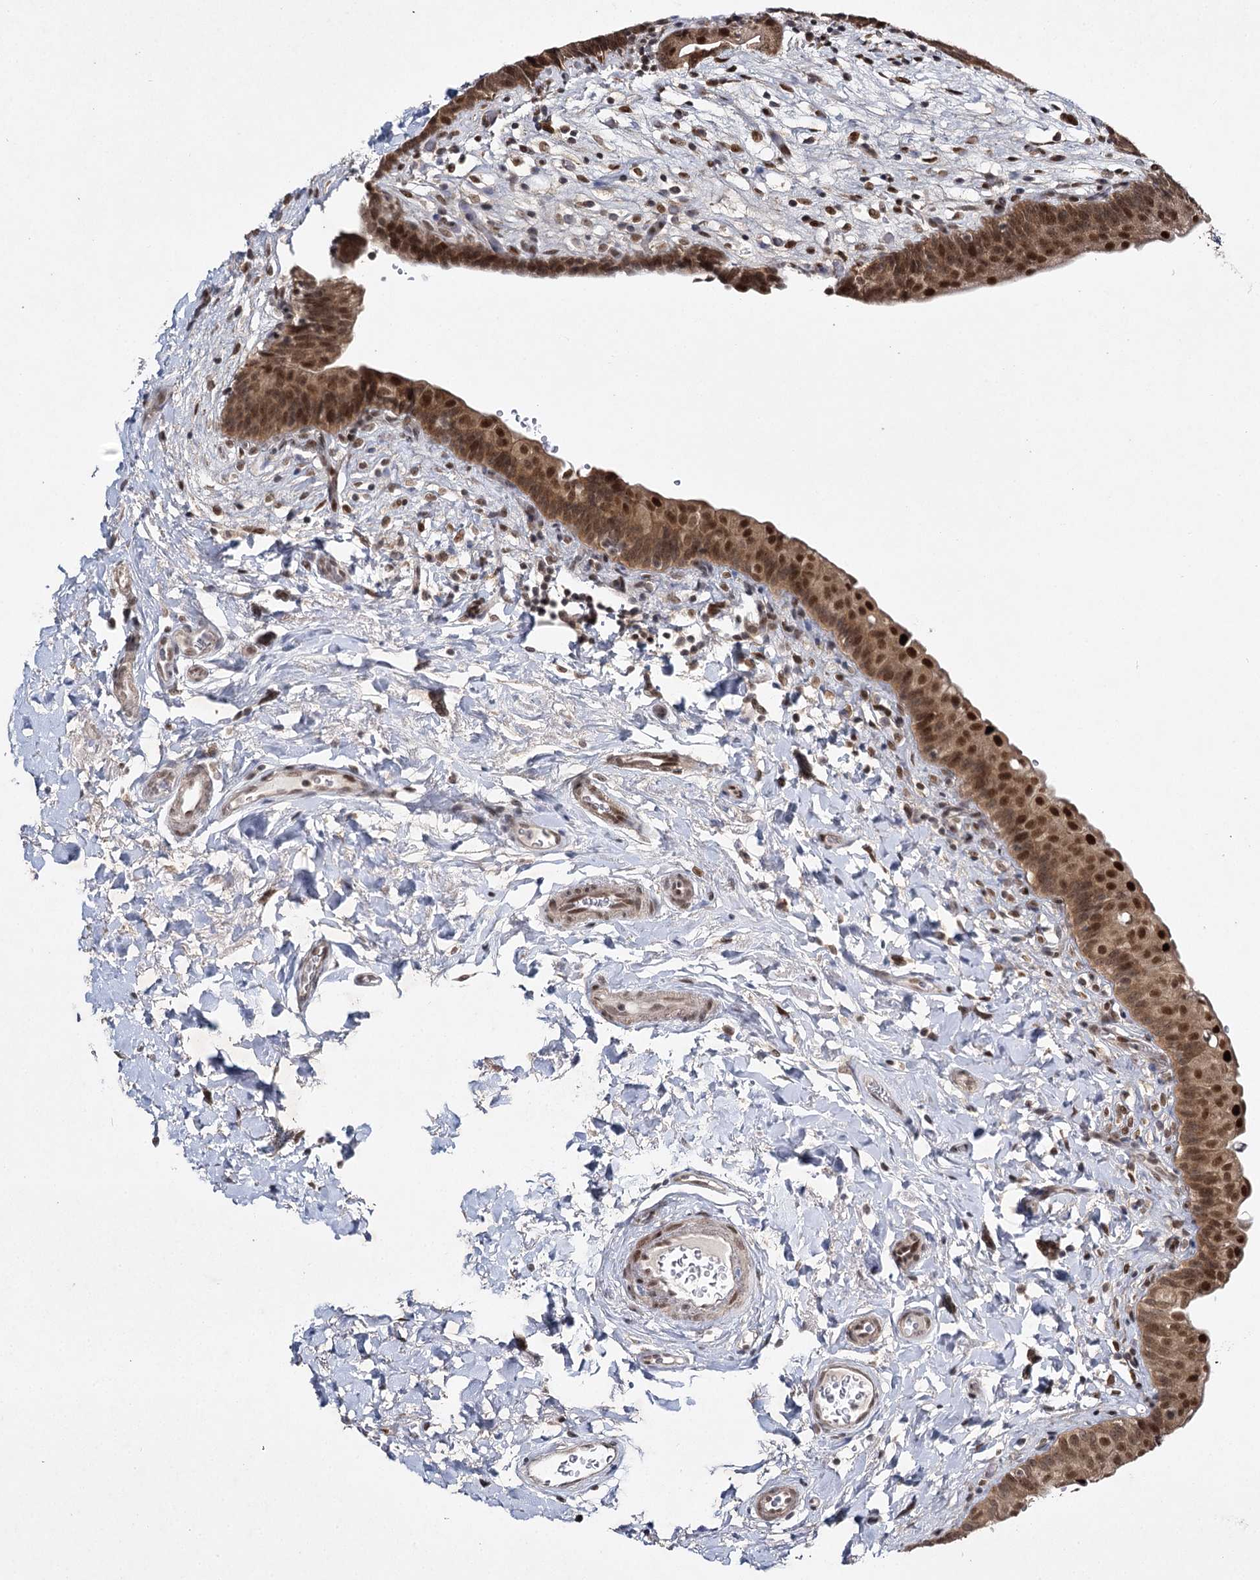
{"staining": {"intensity": "strong", "quantity": ">75%", "location": "cytoplasmic/membranous,nuclear"}, "tissue": "urinary bladder", "cell_type": "Urothelial cells", "image_type": "normal", "snomed": [{"axis": "morphology", "description": "Normal tissue, NOS"}, {"axis": "topography", "description": "Urinary bladder"}], "caption": "Approximately >75% of urothelial cells in benign urinary bladder display strong cytoplasmic/membranous,nuclear protein staining as visualized by brown immunohistochemical staining.", "gene": "DCUN1D4", "patient": {"sex": "male", "age": 83}}